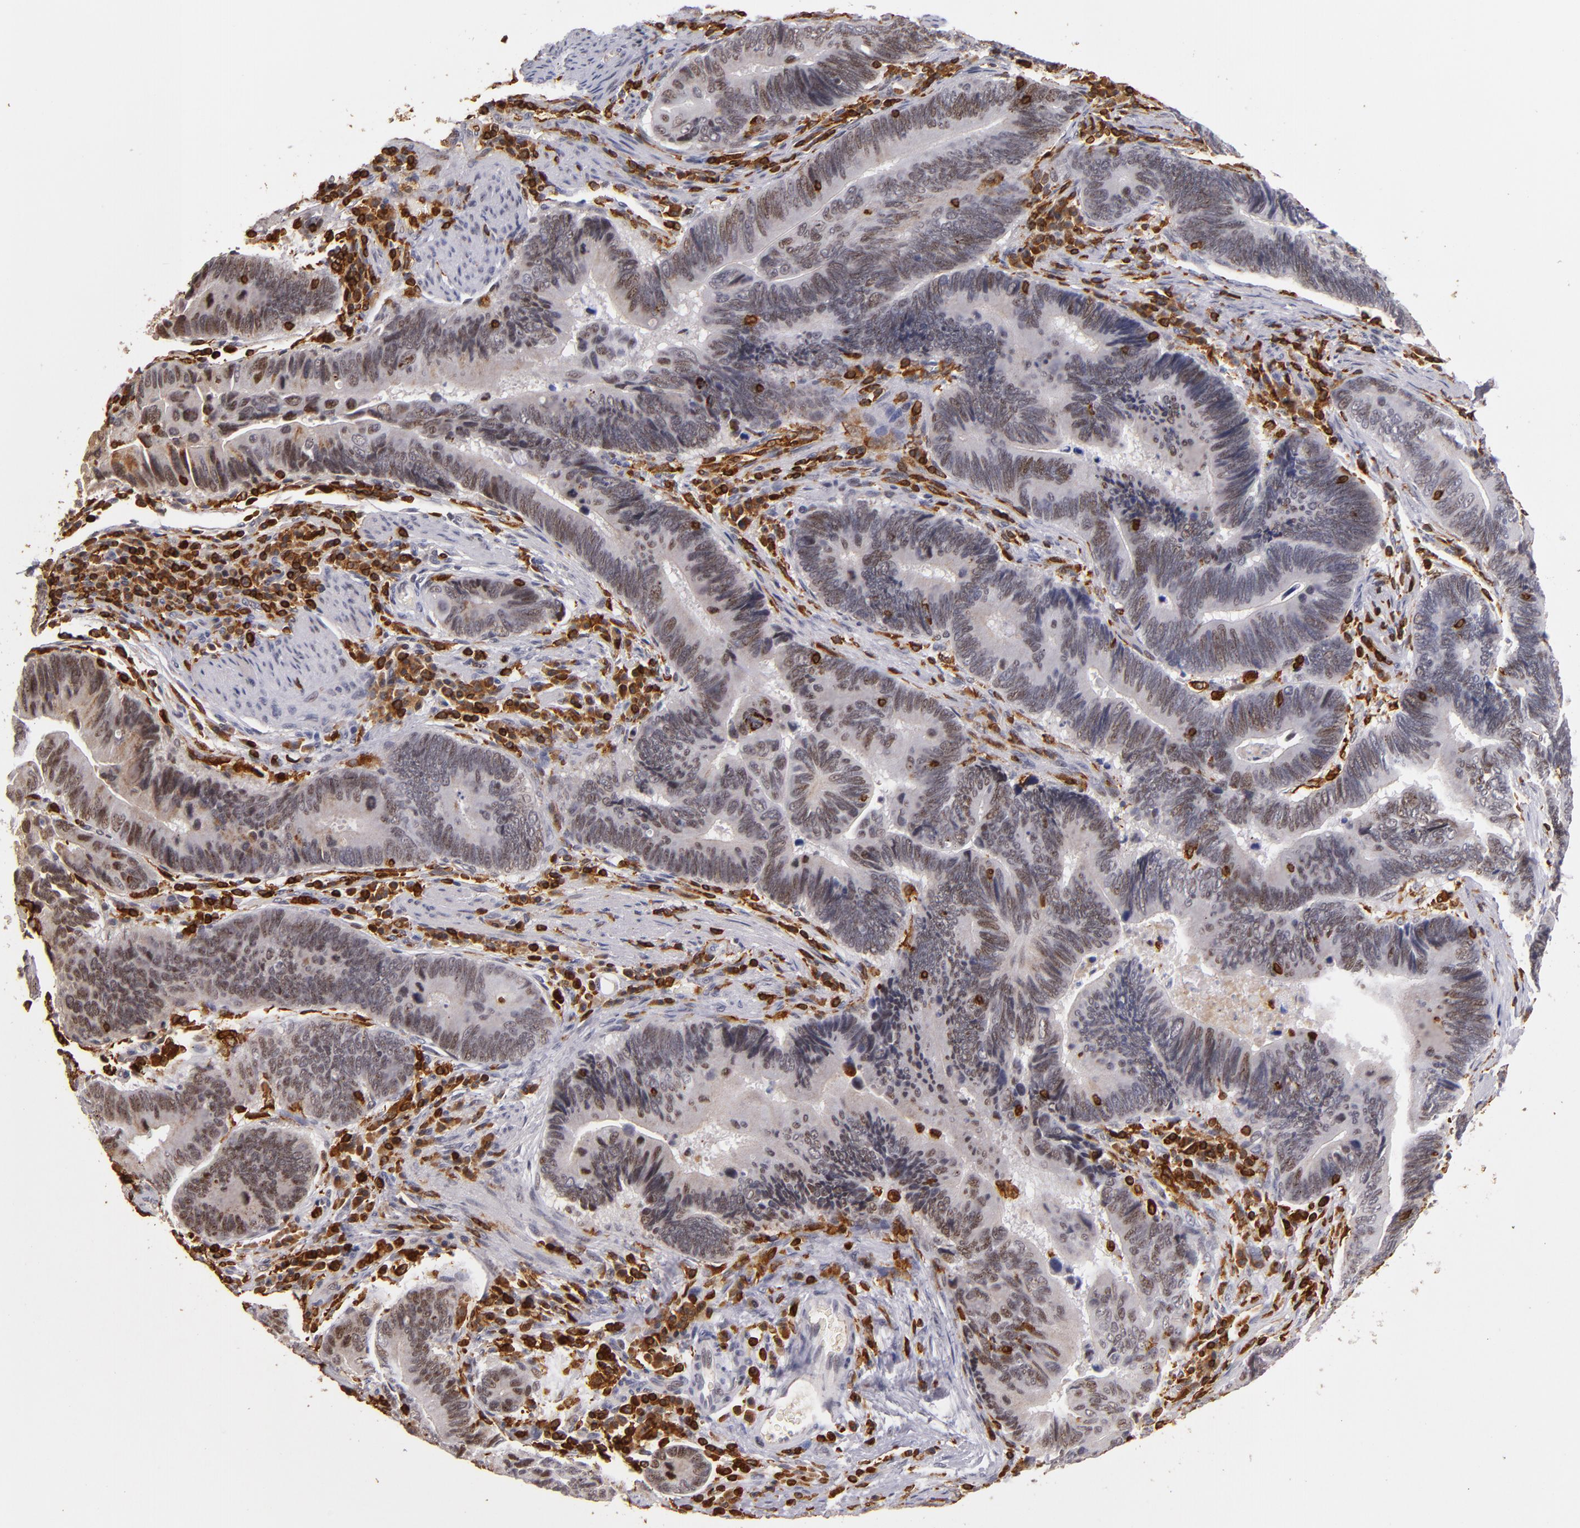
{"staining": {"intensity": "weak", "quantity": ">75%", "location": "nuclear"}, "tissue": "pancreatic cancer", "cell_type": "Tumor cells", "image_type": "cancer", "snomed": [{"axis": "morphology", "description": "Adenocarcinoma, NOS"}, {"axis": "topography", "description": "Pancreas"}], "caption": "About >75% of tumor cells in adenocarcinoma (pancreatic) reveal weak nuclear protein staining as visualized by brown immunohistochemical staining.", "gene": "WAS", "patient": {"sex": "female", "age": 70}}